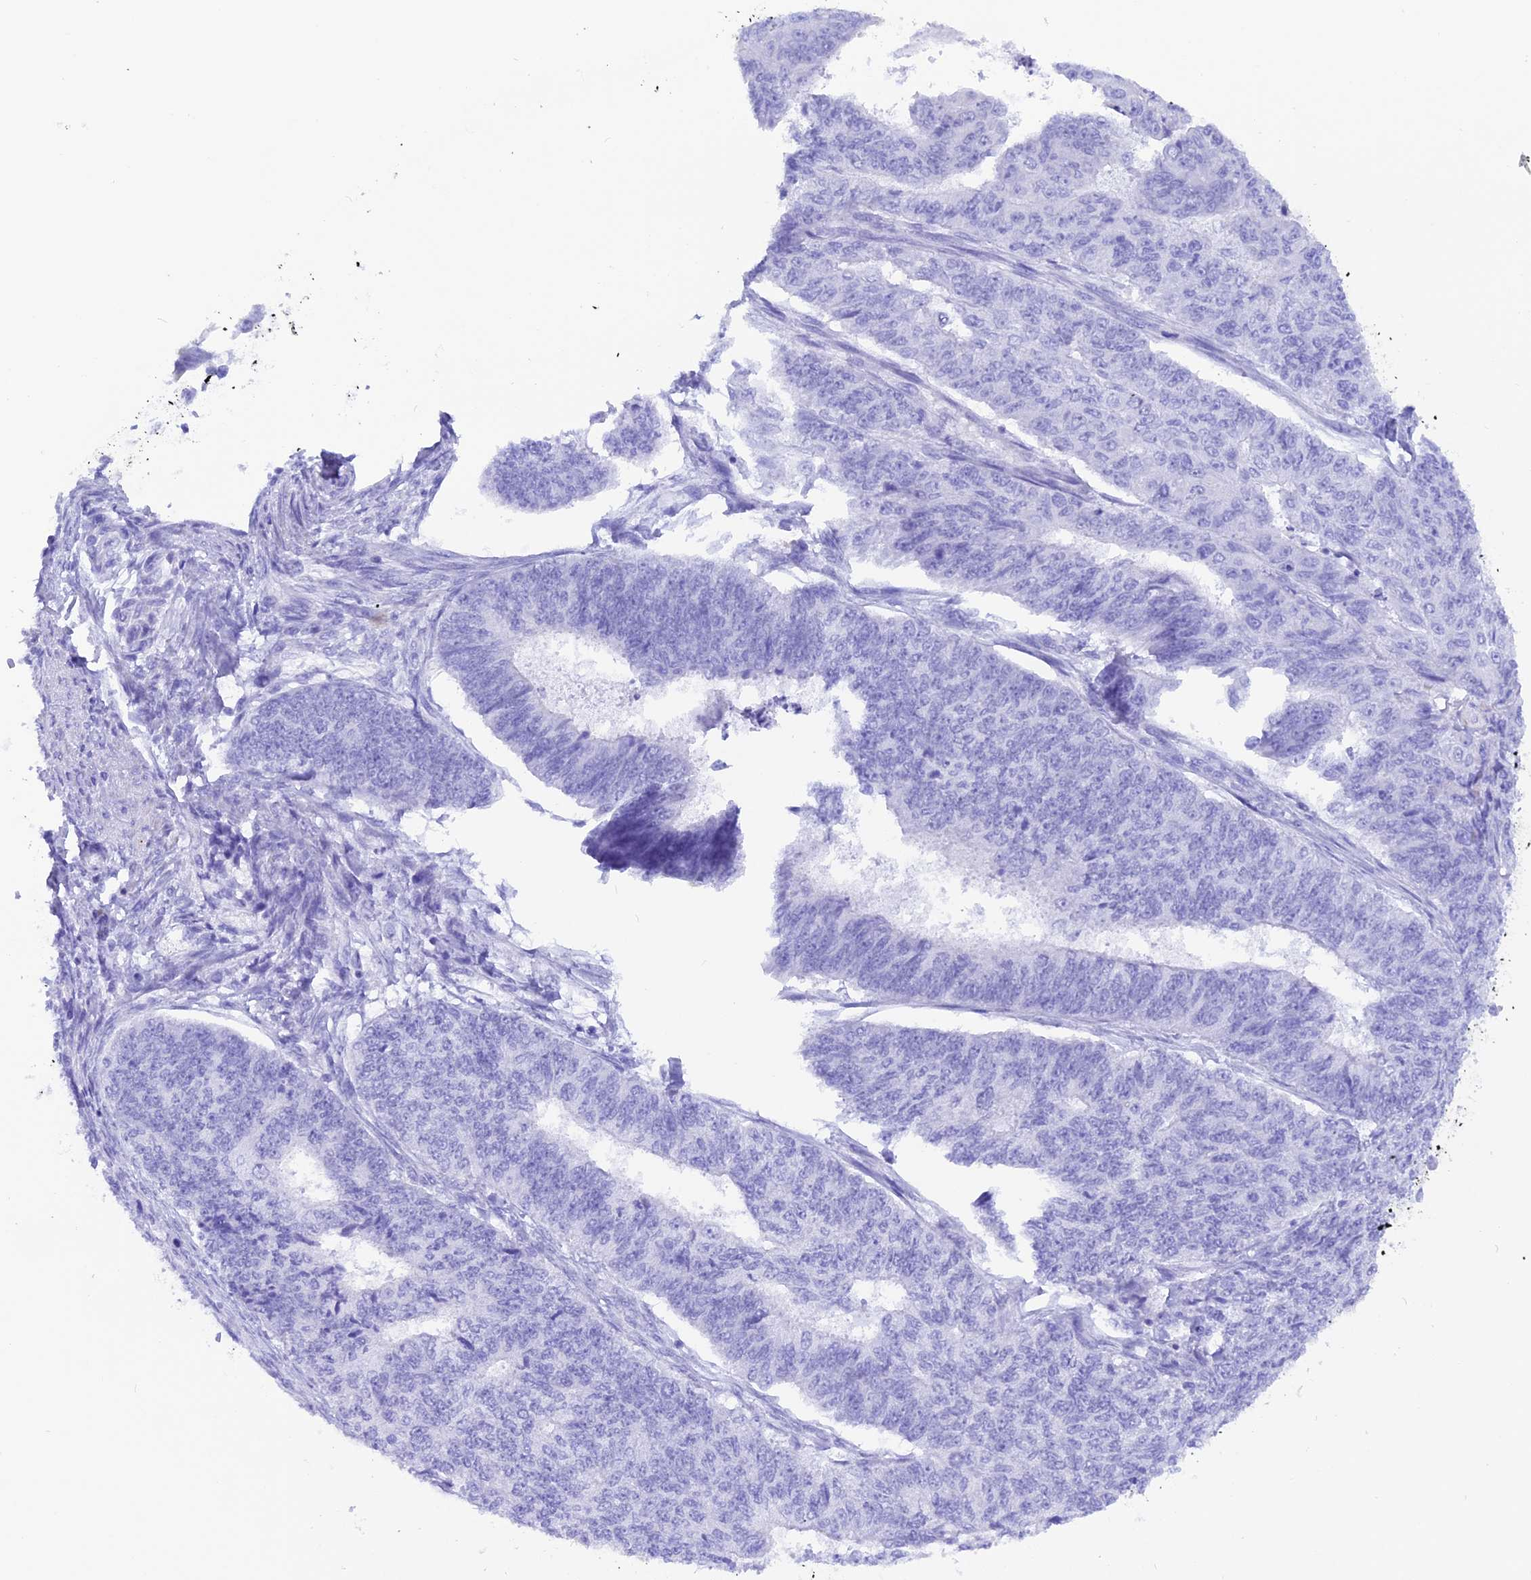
{"staining": {"intensity": "negative", "quantity": "none", "location": "none"}, "tissue": "endometrial cancer", "cell_type": "Tumor cells", "image_type": "cancer", "snomed": [{"axis": "morphology", "description": "Adenocarcinoma, NOS"}, {"axis": "topography", "description": "Endometrium"}], "caption": "A high-resolution photomicrograph shows IHC staining of endometrial adenocarcinoma, which reveals no significant staining in tumor cells.", "gene": "GLYATL1", "patient": {"sex": "female", "age": 32}}